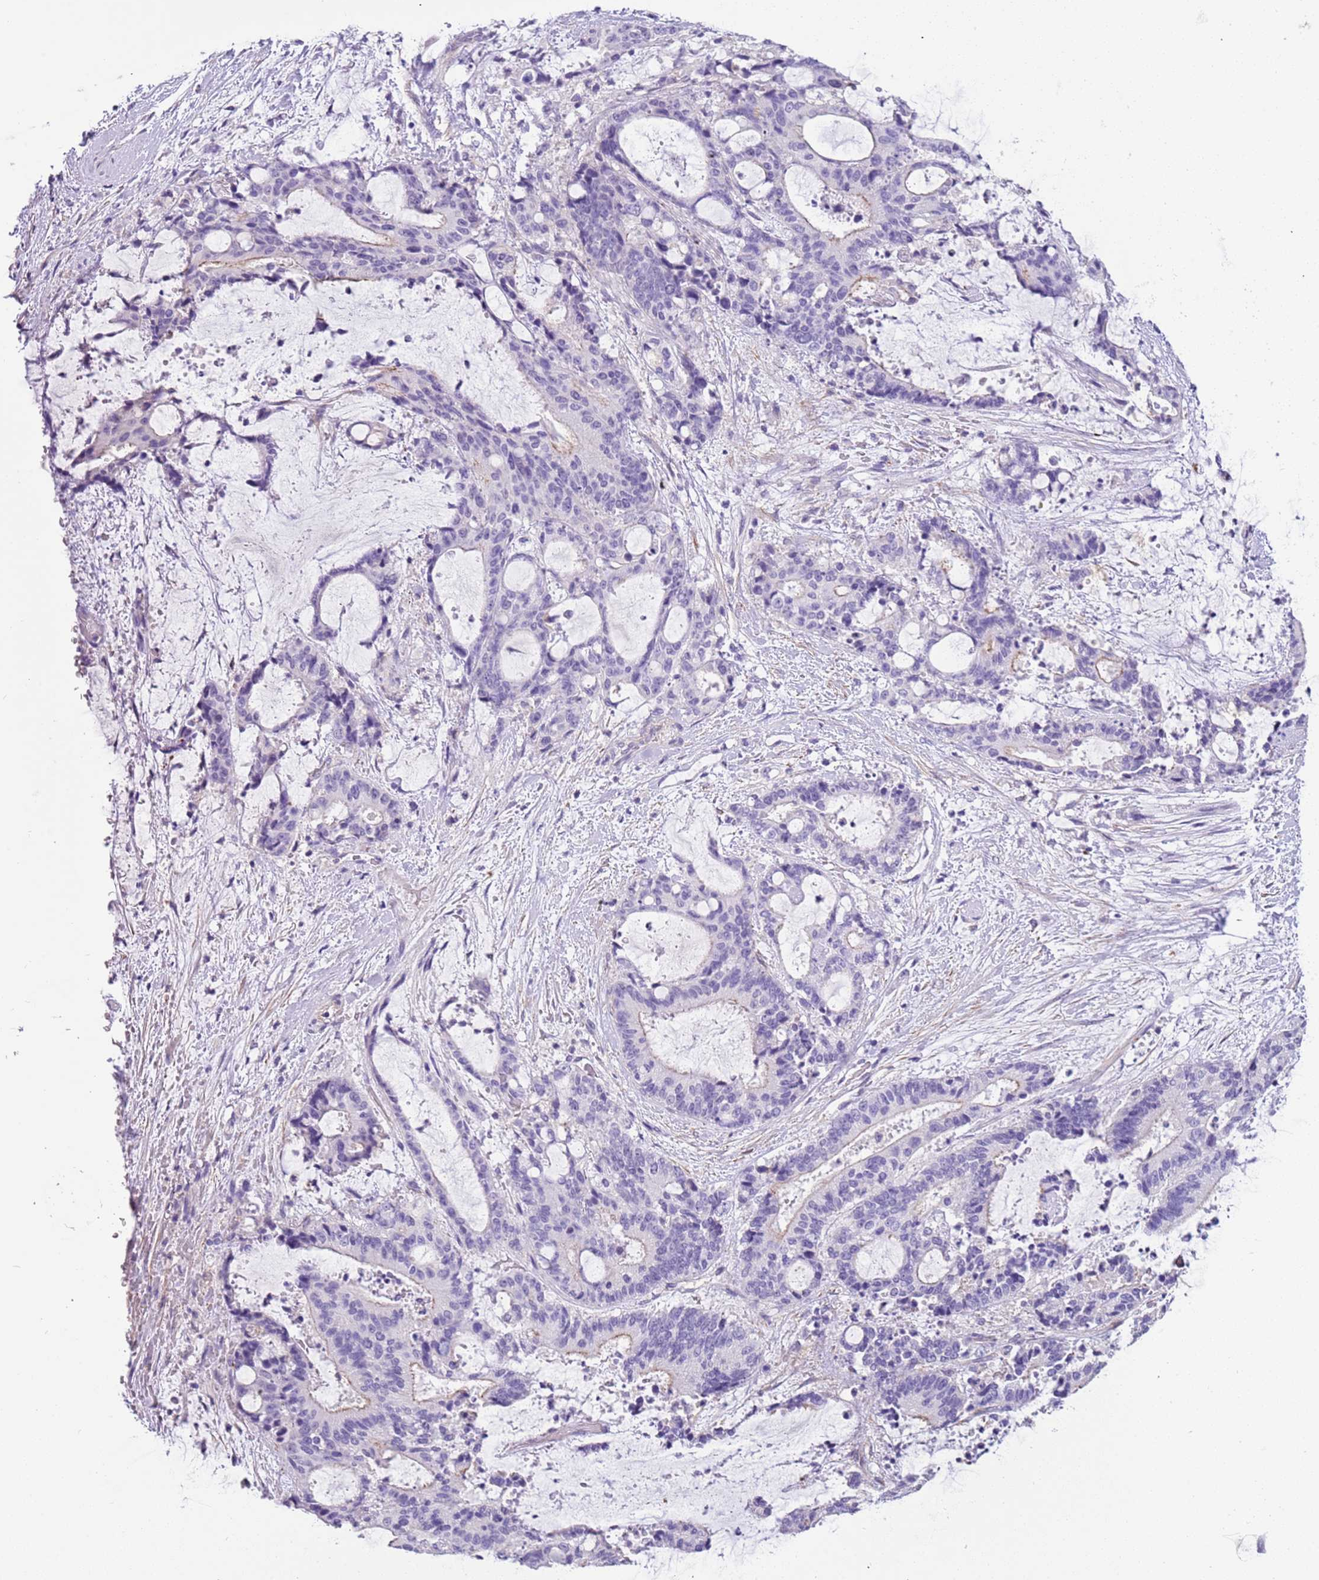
{"staining": {"intensity": "negative", "quantity": "none", "location": "none"}, "tissue": "liver cancer", "cell_type": "Tumor cells", "image_type": "cancer", "snomed": [{"axis": "morphology", "description": "Normal tissue, NOS"}, {"axis": "morphology", "description": "Cholangiocarcinoma"}, {"axis": "topography", "description": "Liver"}, {"axis": "topography", "description": "Peripheral nerve tissue"}], "caption": "Protein analysis of liver cholangiocarcinoma shows no significant positivity in tumor cells.", "gene": "PCGF2", "patient": {"sex": "female", "age": 73}}